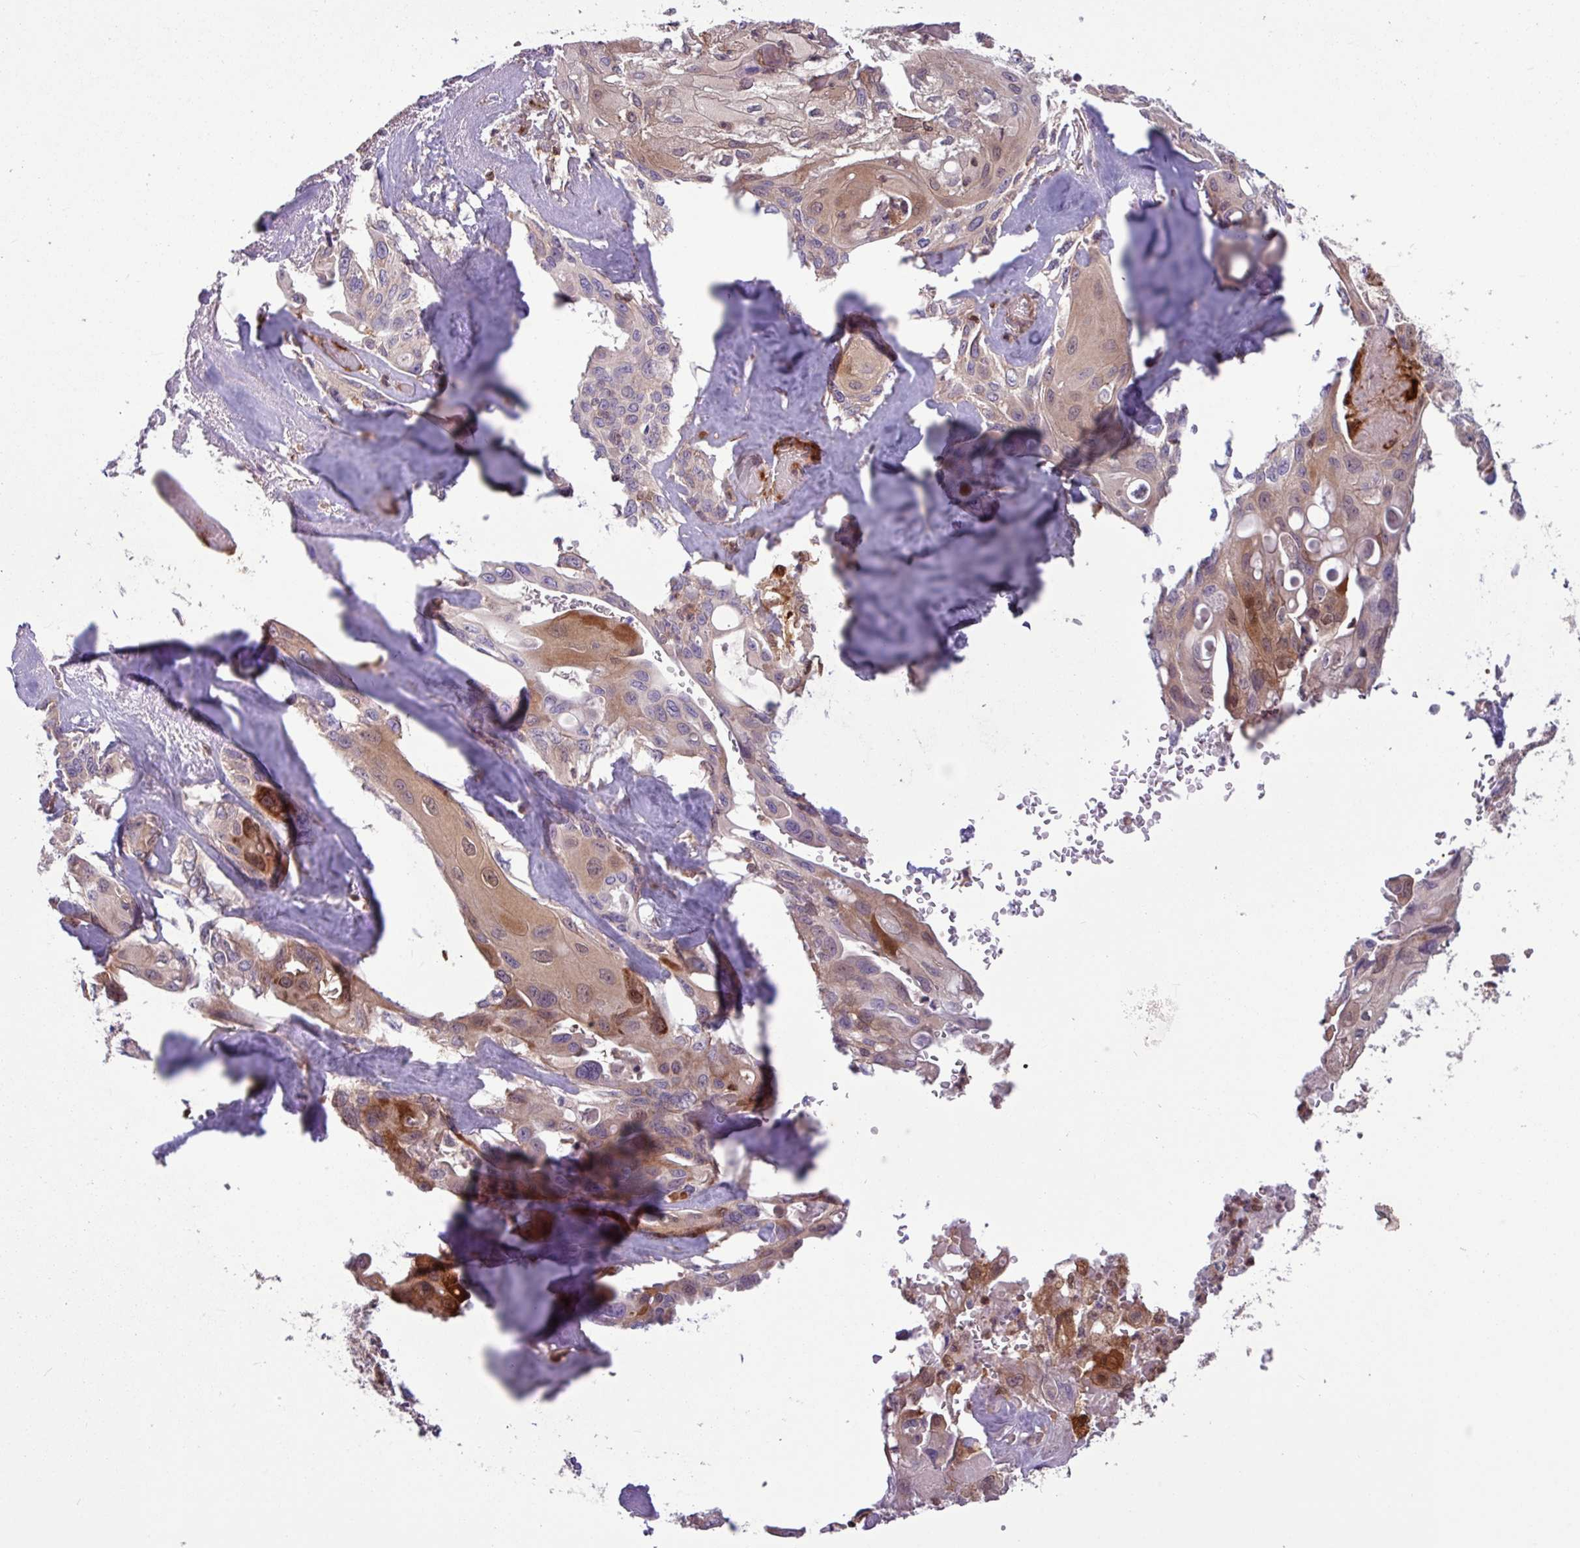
{"staining": {"intensity": "moderate", "quantity": "25%-75%", "location": "cytoplasmic/membranous,nuclear"}, "tissue": "cervical cancer", "cell_type": "Tumor cells", "image_type": "cancer", "snomed": [{"axis": "morphology", "description": "Squamous cell carcinoma, NOS"}, {"axis": "topography", "description": "Cervix"}], "caption": "Protein staining by immunohistochemistry exhibits moderate cytoplasmic/membranous and nuclear staining in about 25%-75% of tumor cells in cervical squamous cell carcinoma.", "gene": "SEC61G", "patient": {"sex": "female", "age": 67}}